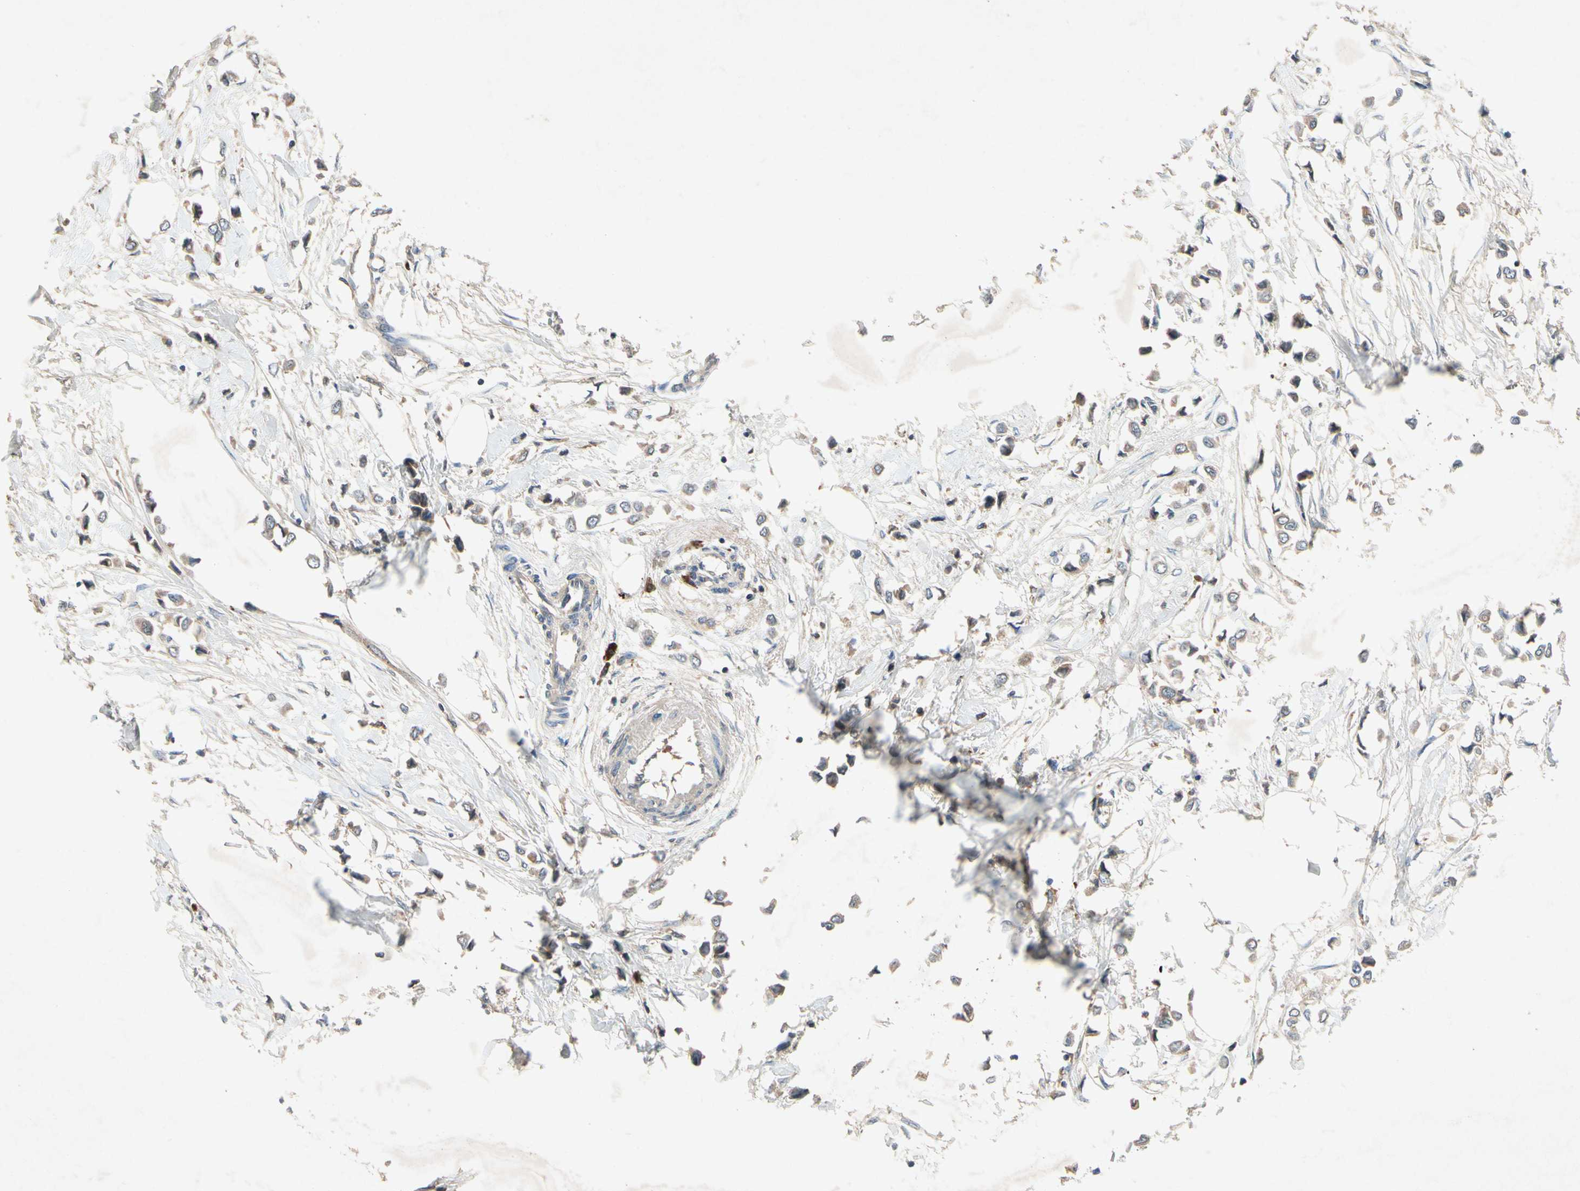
{"staining": {"intensity": "weak", "quantity": ">75%", "location": "cytoplasmic/membranous"}, "tissue": "breast cancer", "cell_type": "Tumor cells", "image_type": "cancer", "snomed": [{"axis": "morphology", "description": "Lobular carcinoma"}, {"axis": "topography", "description": "Breast"}], "caption": "Weak cytoplasmic/membranous positivity is identified in about >75% of tumor cells in breast lobular carcinoma. The protein is stained brown, and the nuclei are stained in blue (DAB (3,3'-diaminobenzidine) IHC with brightfield microscopy, high magnification).", "gene": "IL1RL1", "patient": {"sex": "female", "age": 51}}